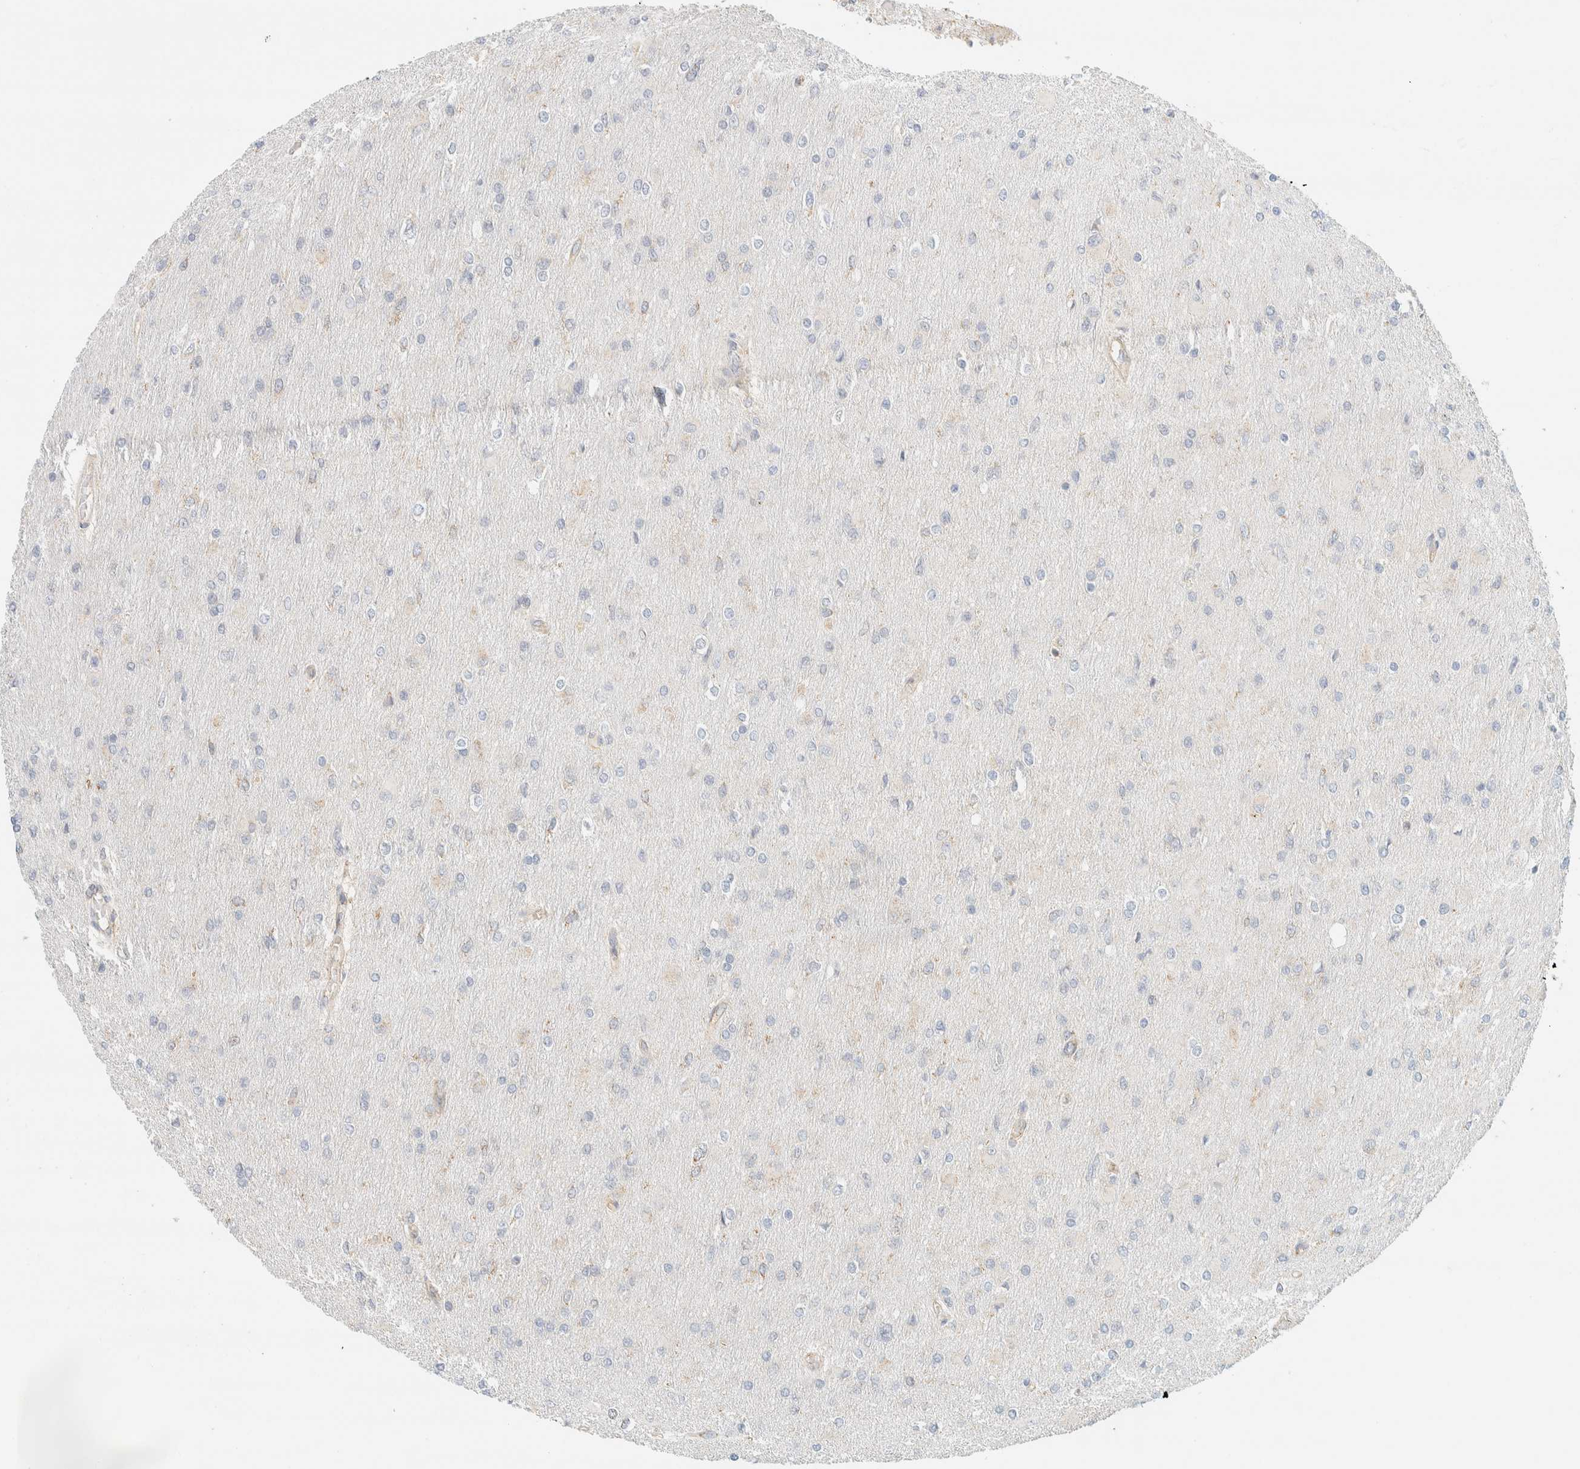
{"staining": {"intensity": "weak", "quantity": "<25%", "location": "cytoplasmic/membranous"}, "tissue": "glioma", "cell_type": "Tumor cells", "image_type": "cancer", "snomed": [{"axis": "morphology", "description": "Glioma, malignant, High grade"}, {"axis": "topography", "description": "Cerebral cortex"}], "caption": "High power microscopy photomicrograph of an immunohistochemistry (IHC) image of glioma, revealing no significant expression in tumor cells.", "gene": "TBC1D8B", "patient": {"sex": "female", "age": 36}}